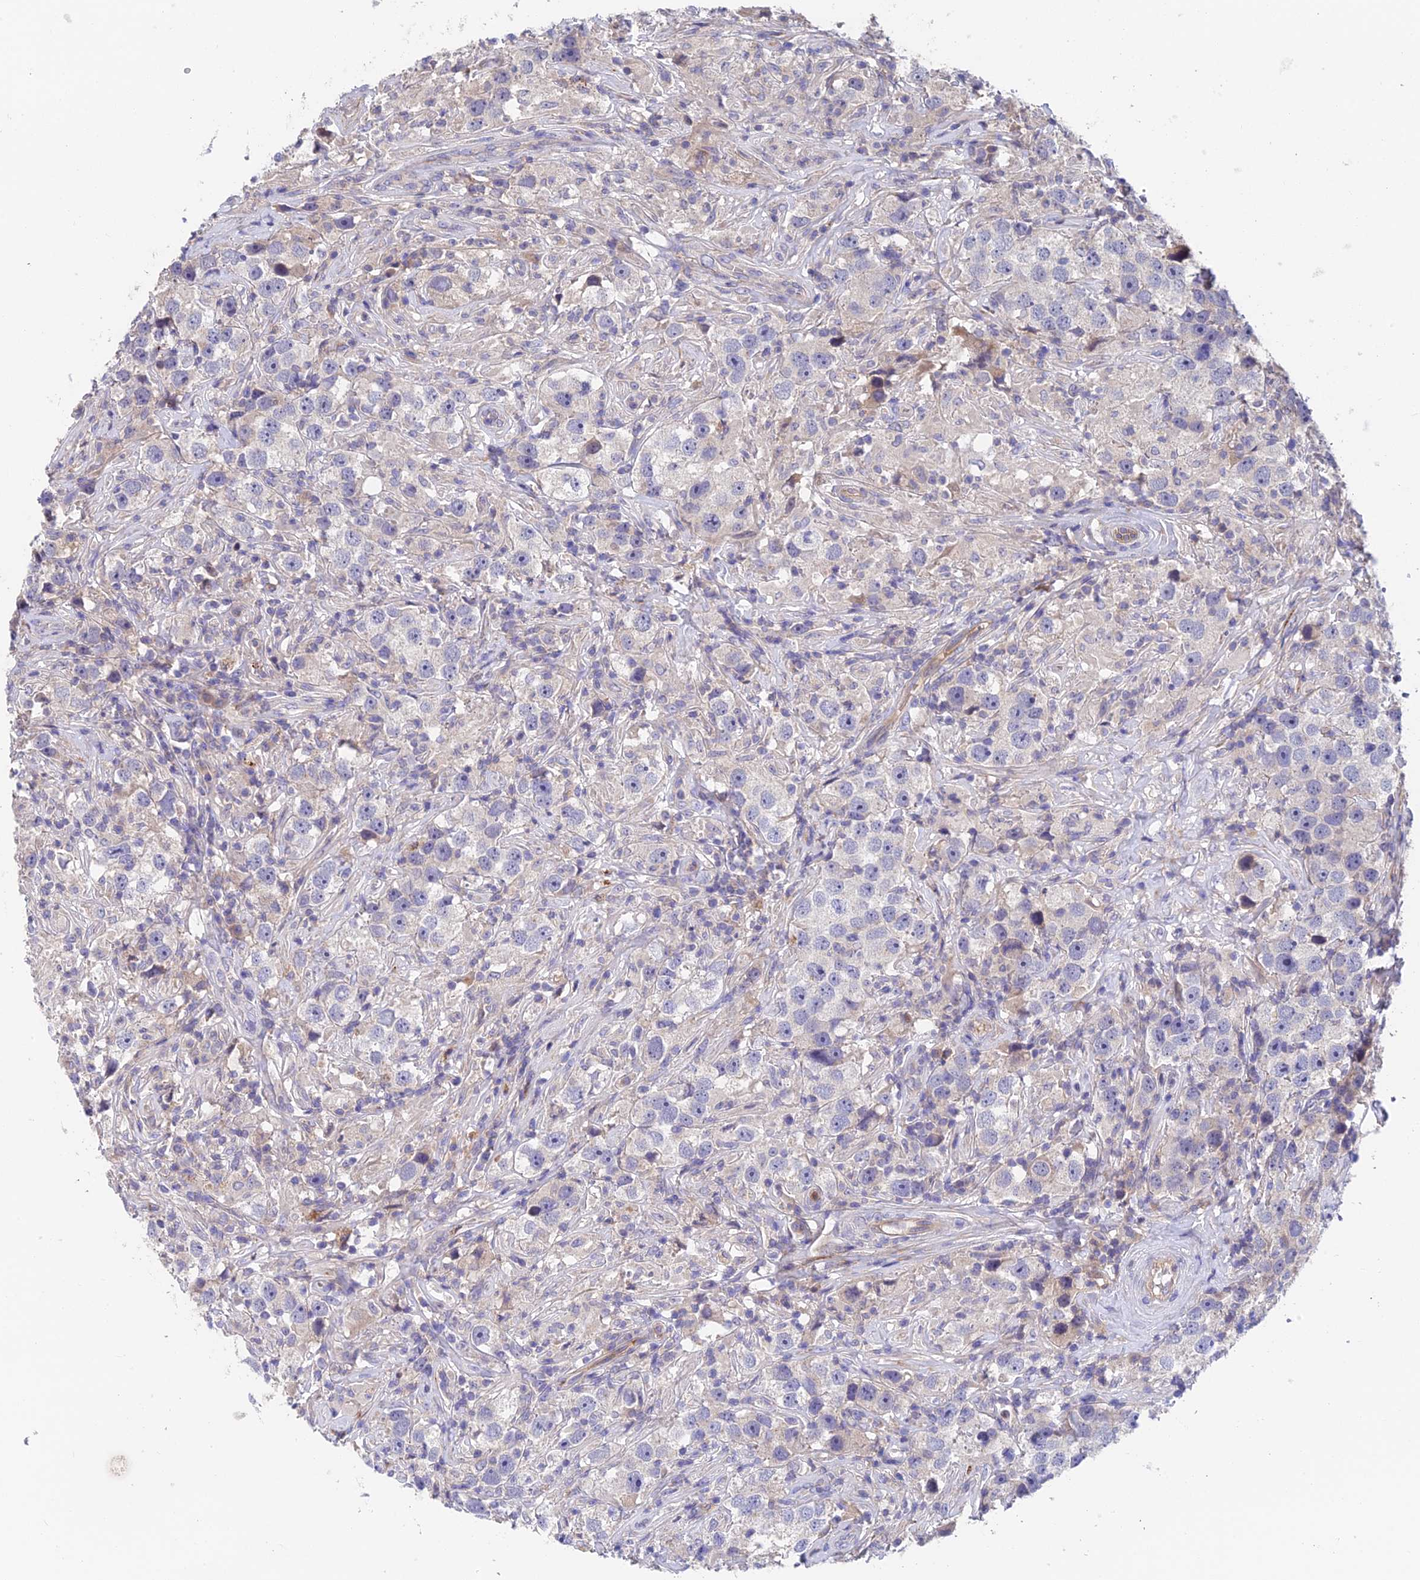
{"staining": {"intensity": "negative", "quantity": "none", "location": "none"}, "tissue": "testis cancer", "cell_type": "Tumor cells", "image_type": "cancer", "snomed": [{"axis": "morphology", "description": "Seminoma, NOS"}, {"axis": "topography", "description": "Testis"}], "caption": "Tumor cells show no significant protein staining in testis seminoma. (Immunohistochemistry (ihc), brightfield microscopy, high magnification).", "gene": "ADAMTS13", "patient": {"sex": "male", "age": 49}}